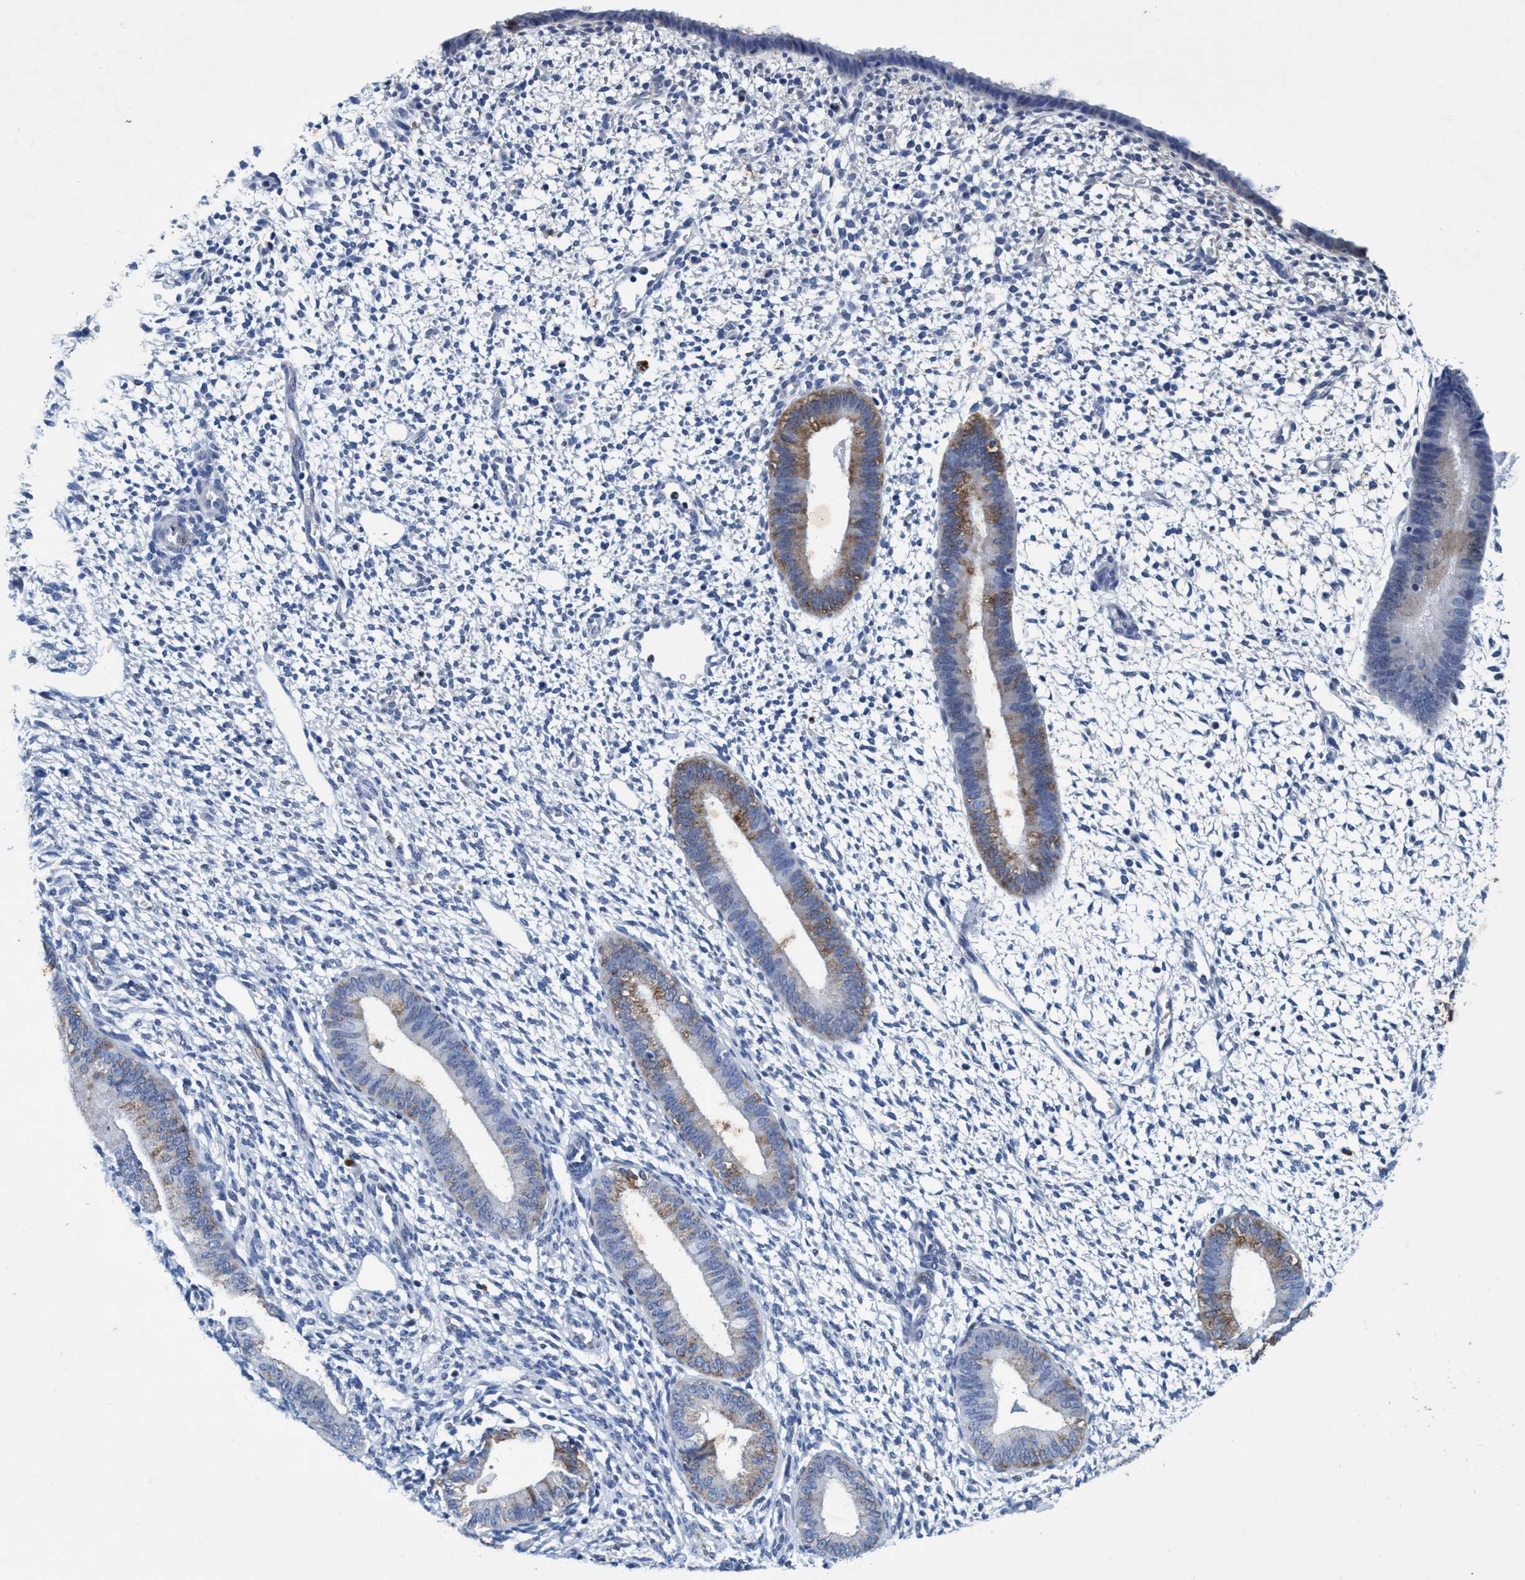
{"staining": {"intensity": "negative", "quantity": "none", "location": "none"}, "tissue": "endometrium", "cell_type": "Cells in endometrial stroma", "image_type": "normal", "snomed": [{"axis": "morphology", "description": "Normal tissue, NOS"}, {"axis": "topography", "description": "Endometrium"}], "caption": "Cells in endometrial stroma show no significant protein expression in normal endometrium. (DAB immunohistochemistry (IHC) with hematoxylin counter stain).", "gene": "GRB14", "patient": {"sex": "female", "age": 46}}